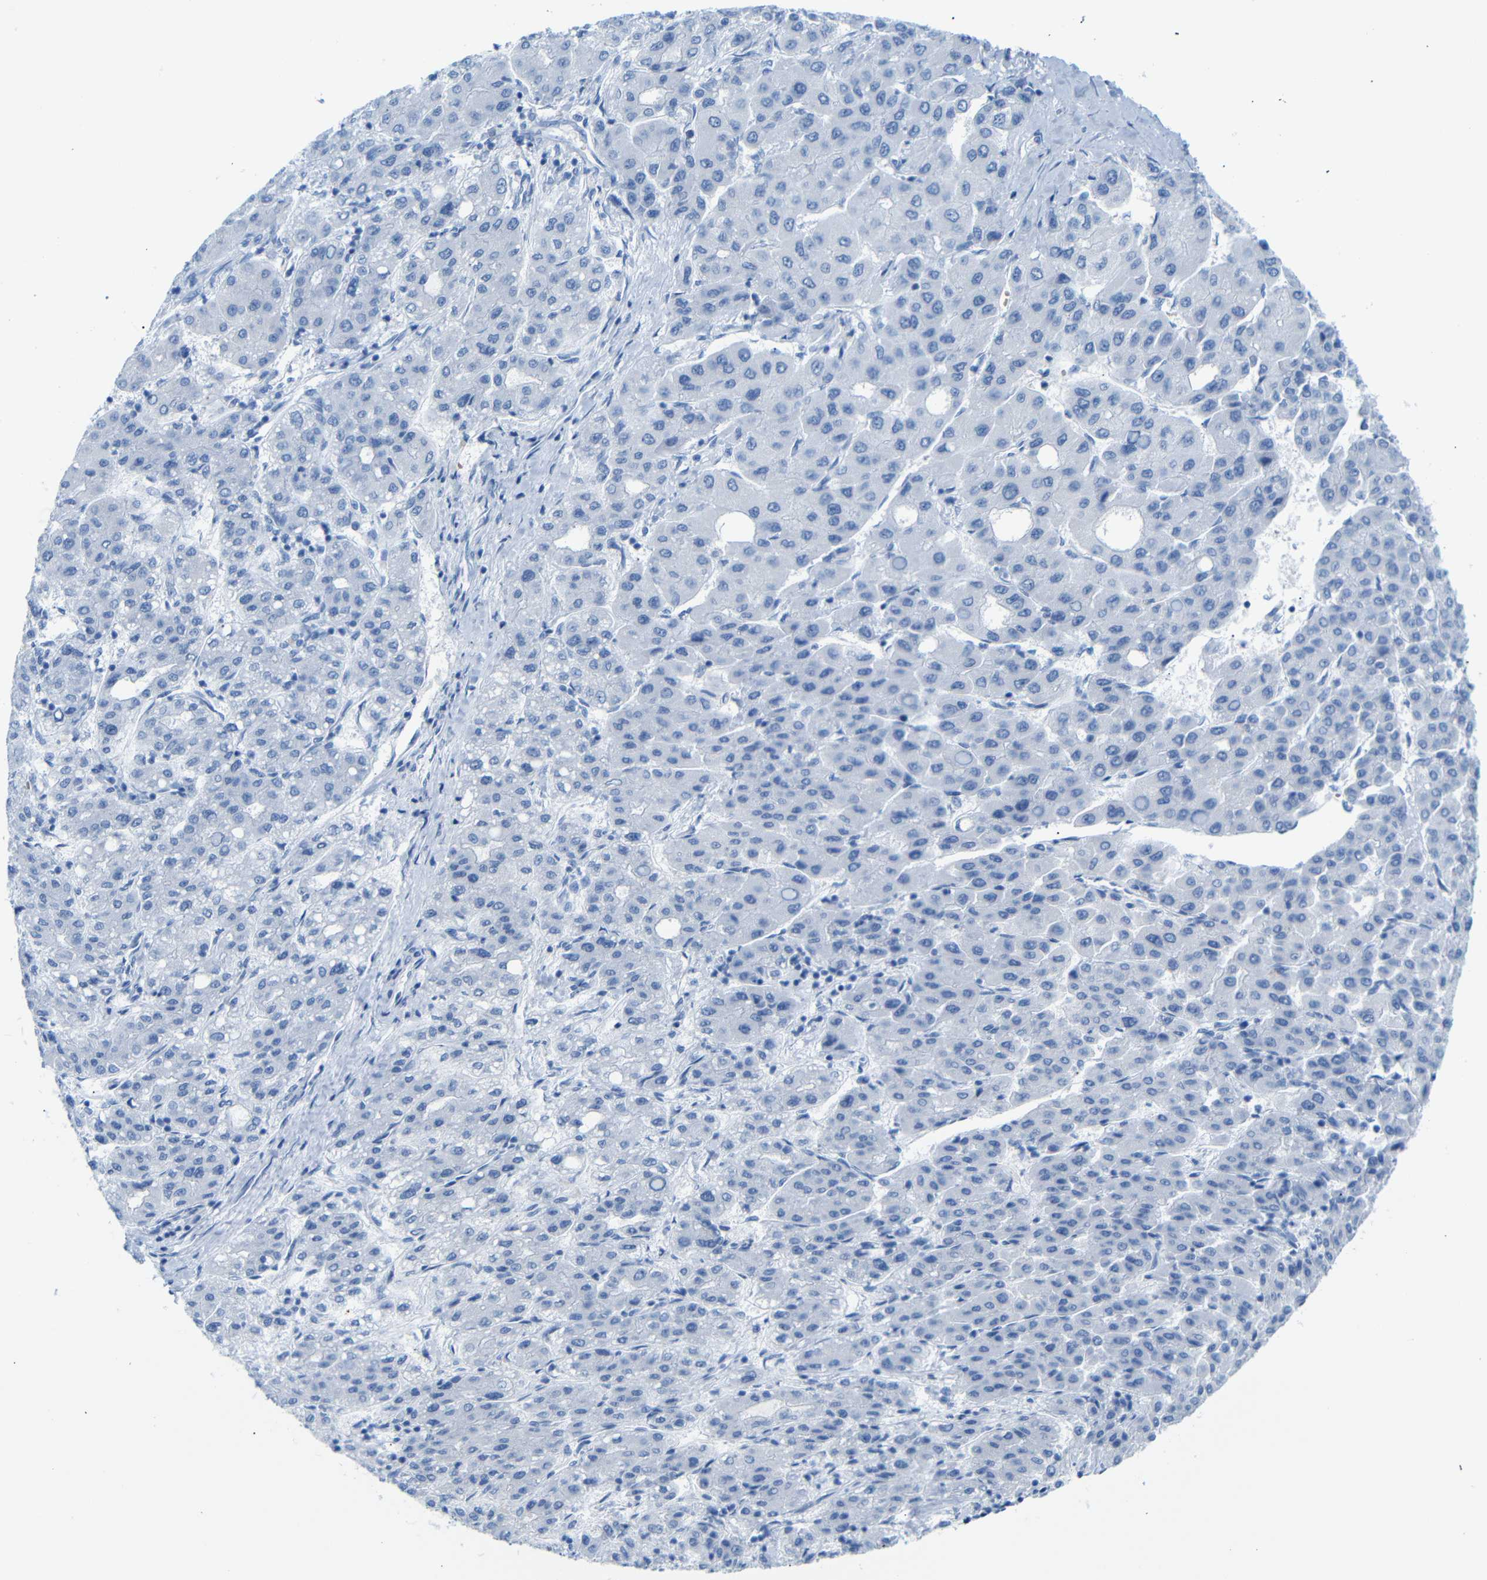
{"staining": {"intensity": "negative", "quantity": "none", "location": "none"}, "tissue": "liver cancer", "cell_type": "Tumor cells", "image_type": "cancer", "snomed": [{"axis": "morphology", "description": "Carcinoma, Hepatocellular, NOS"}, {"axis": "topography", "description": "Liver"}], "caption": "High power microscopy micrograph of an IHC histopathology image of hepatocellular carcinoma (liver), revealing no significant positivity in tumor cells.", "gene": "DYNAP", "patient": {"sex": "male", "age": 65}}